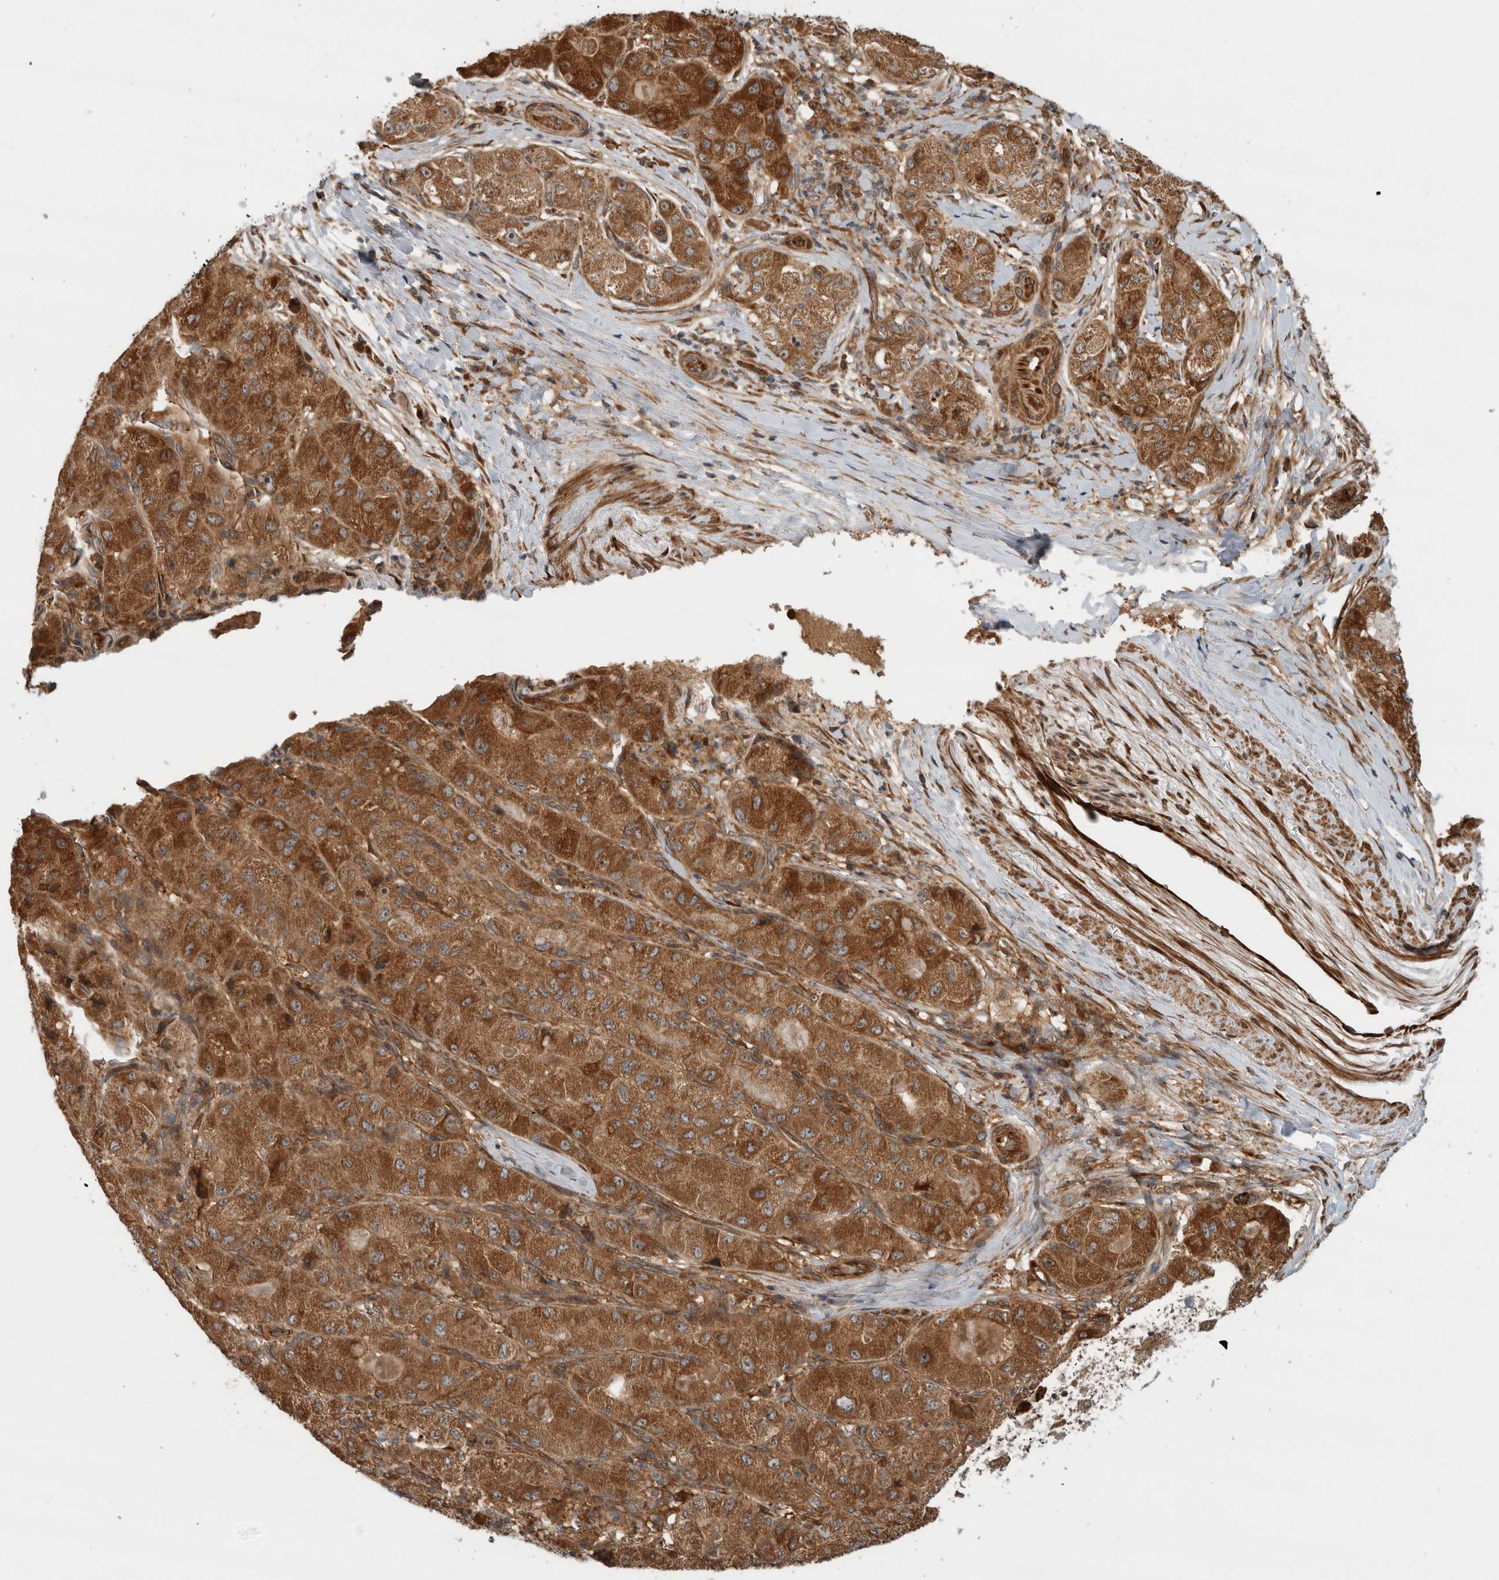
{"staining": {"intensity": "strong", "quantity": ">75%", "location": "cytoplasmic/membranous"}, "tissue": "liver cancer", "cell_type": "Tumor cells", "image_type": "cancer", "snomed": [{"axis": "morphology", "description": "Carcinoma, Hepatocellular, NOS"}, {"axis": "topography", "description": "Liver"}], "caption": "Protein analysis of liver cancer tissue exhibits strong cytoplasmic/membranous positivity in about >75% of tumor cells.", "gene": "TUBD1", "patient": {"sex": "male", "age": 80}}